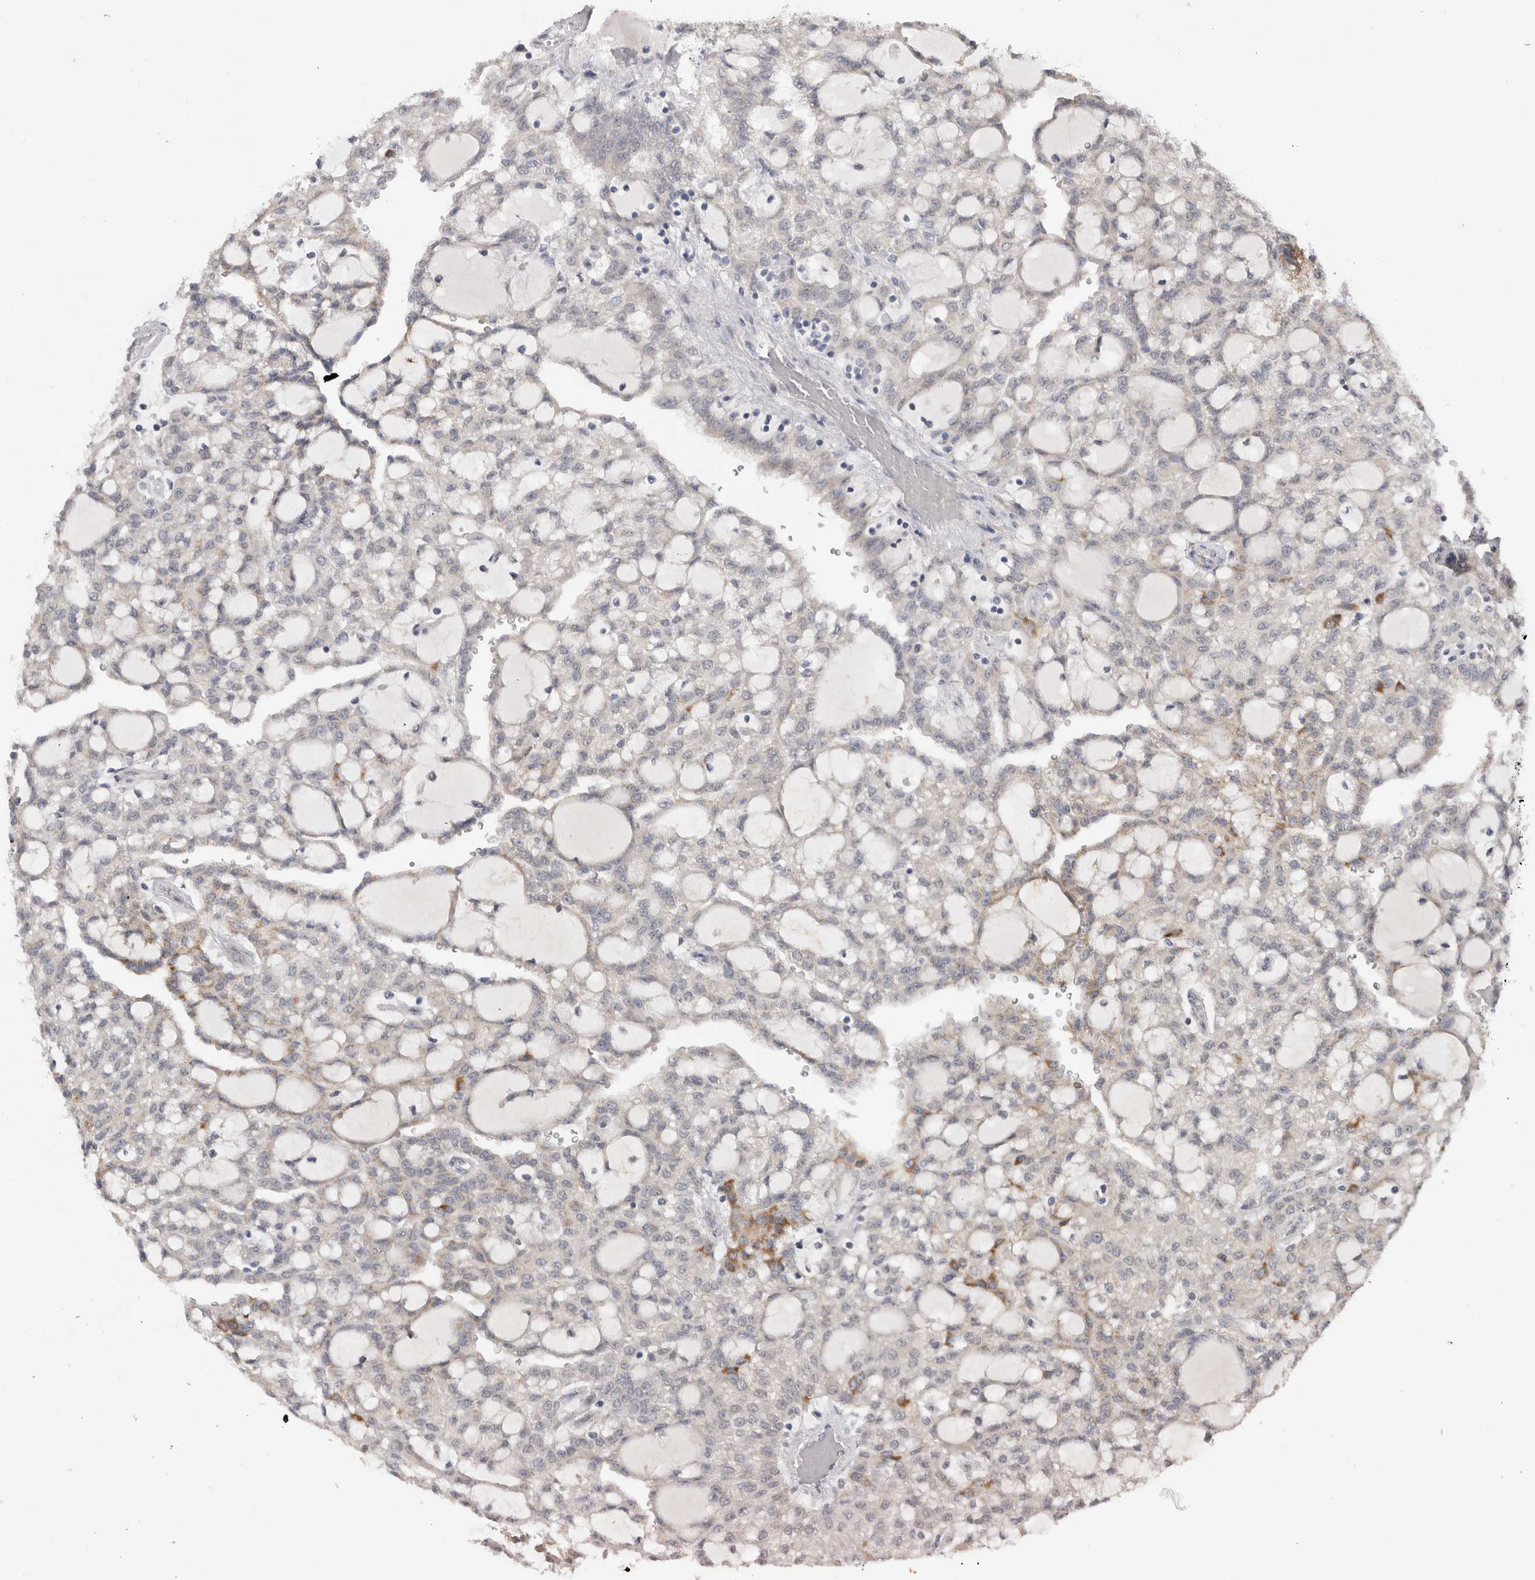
{"staining": {"intensity": "moderate", "quantity": "<25%", "location": "cytoplasmic/membranous"}, "tissue": "renal cancer", "cell_type": "Tumor cells", "image_type": "cancer", "snomed": [{"axis": "morphology", "description": "Adenocarcinoma, NOS"}, {"axis": "topography", "description": "Kidney"}], "caption": "This is a micrograph of immunohistochemistry staining of renal adenocarcinoma, which shows moderate staining in the cytoplasmic/membranous of tumor cells.", "gene": "DYRK2", "patient": {"sex": "male", "age": 63}}